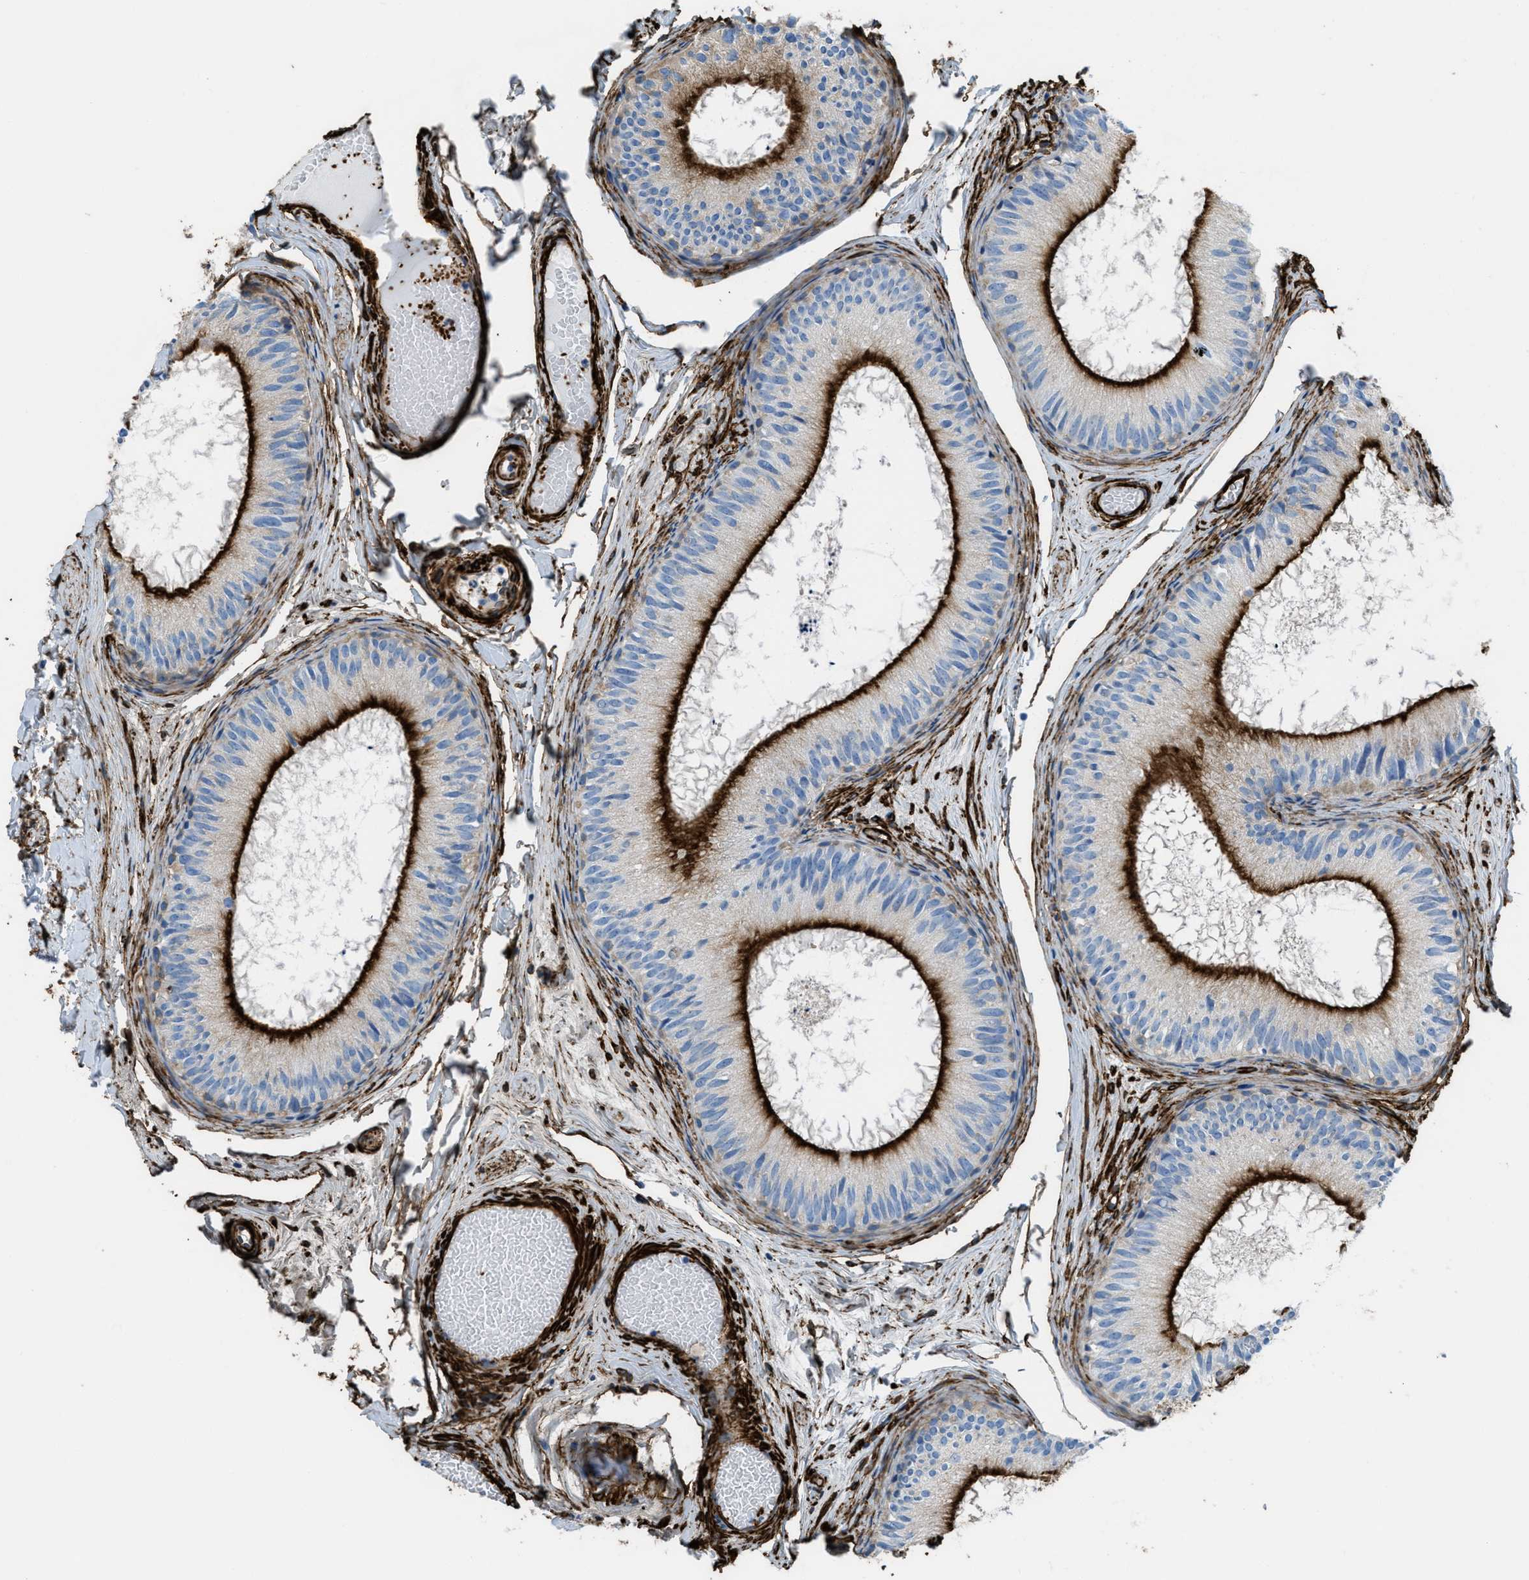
{"staining": {"intensity": "strong", "quantity": "25%-75%", "location": "cytoplasmic/membranous"}, "tissue": "epididymis", "cell_type": "Glandular cells", "image_type": "normal", "snomed": [{"axis": "morphology", "description": "Normal tissue, NOS"}, {"axis": "topography", "description": "Epididymis"}], "caption": "Epididymis stained with a brown dye displays strong cytoplasmic/membranous positive positivity in approximately 25%-75% of glandular cells.", "gene": "CALD1", "patient": {"sex": "male", "age": 46}}